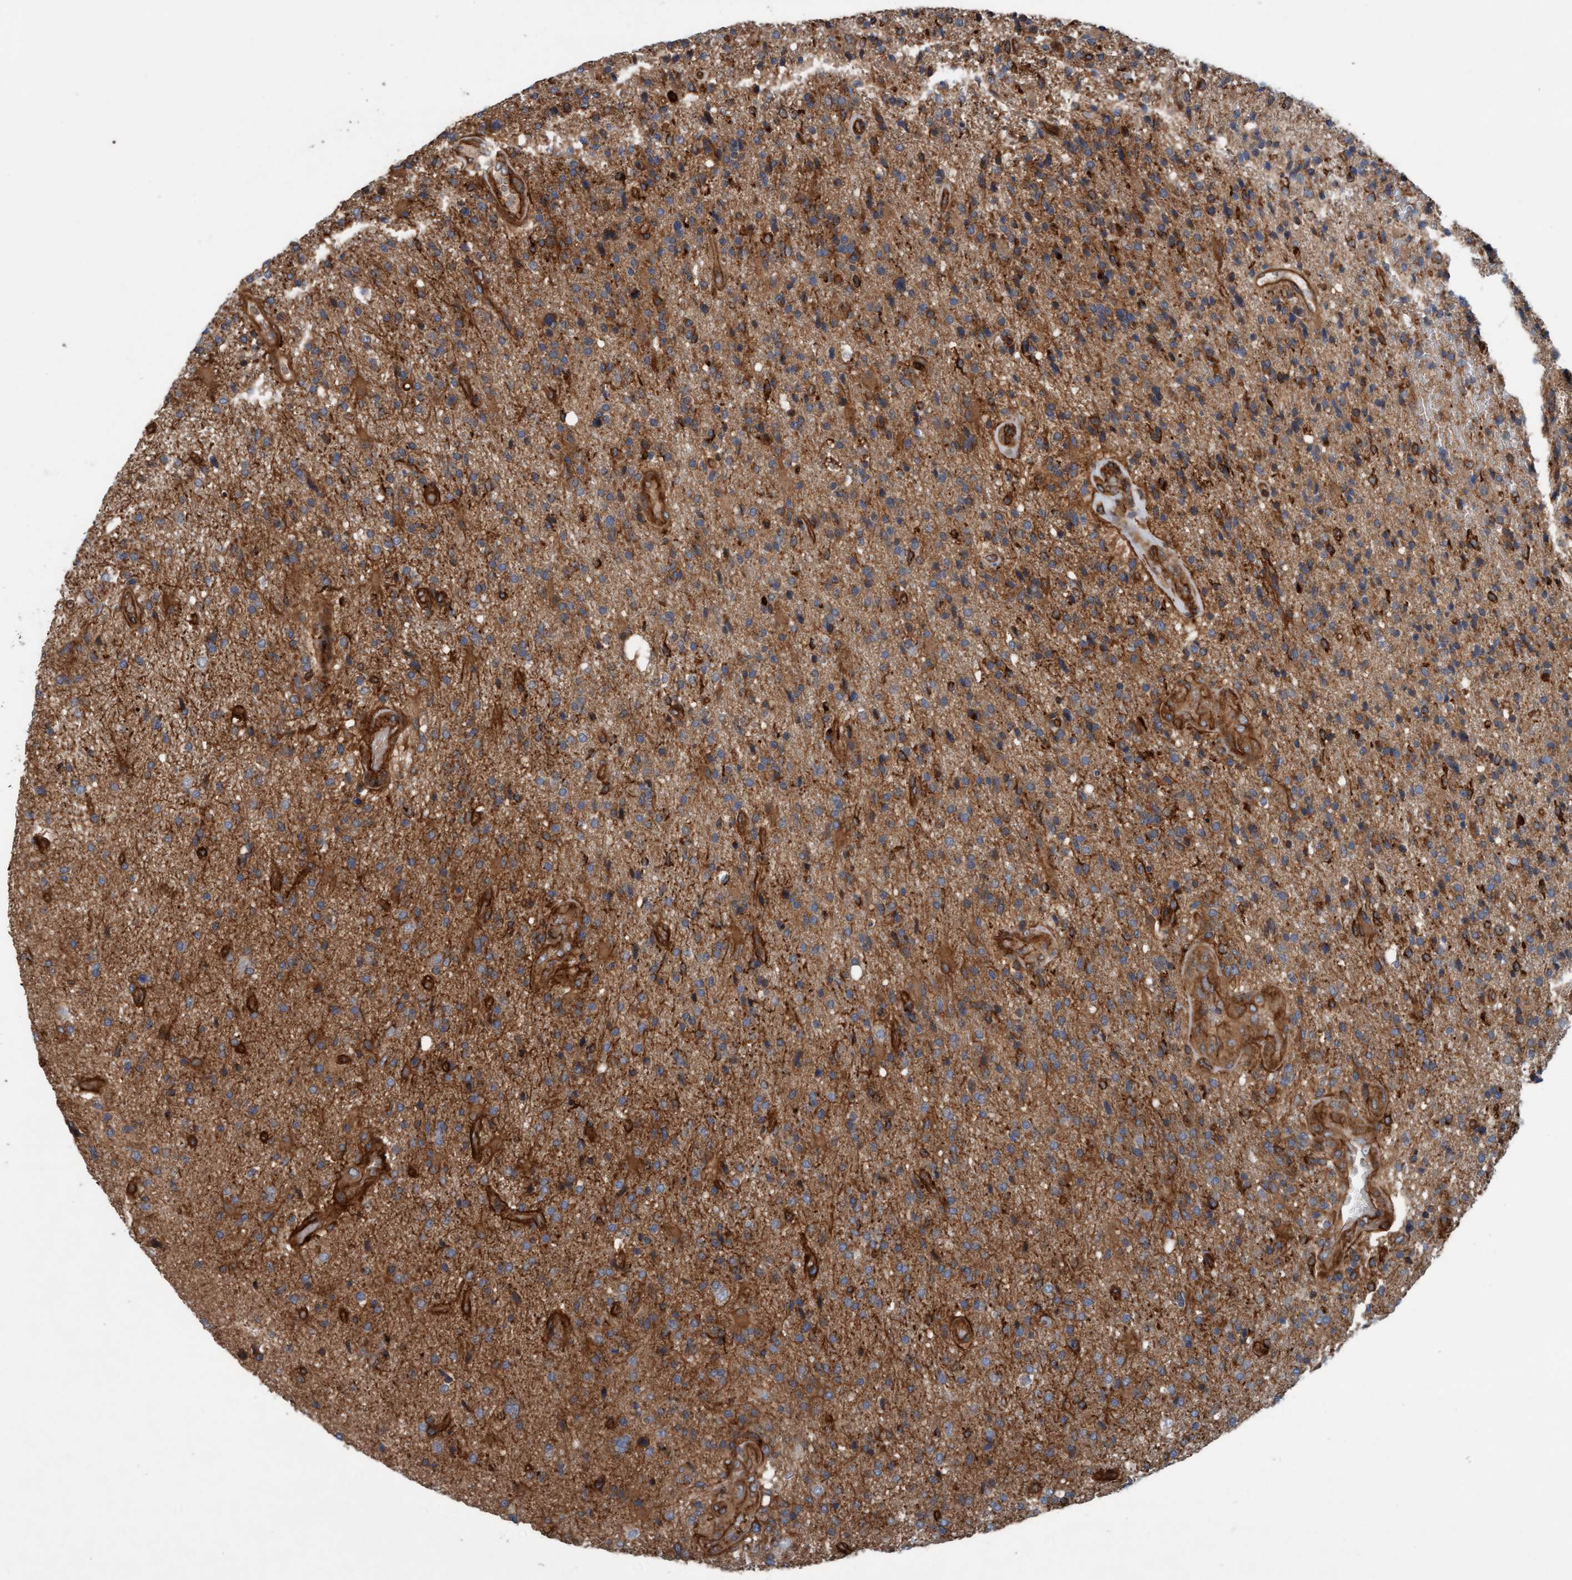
{"staining": {"intensity": "strong", "quantity": ">75%", "location": "cytoplasmic/membranous"}, "tissue": "glioma", "cell_type": "Tumor cells", "image_type": "cancer", "snomed": [{"axis": "morphology", "description": "Glioma, malignant, High grade"}, {"axis": "topography", "description": "Brain"}], "caption": "DAB immunohistochemical staining of glioma exhibits strong cytoplasmic/membranous protein staining in approximately >75% of tumor cells.", "gene": "ERAL1", "patient": {"sex": "male", "age": 72}}